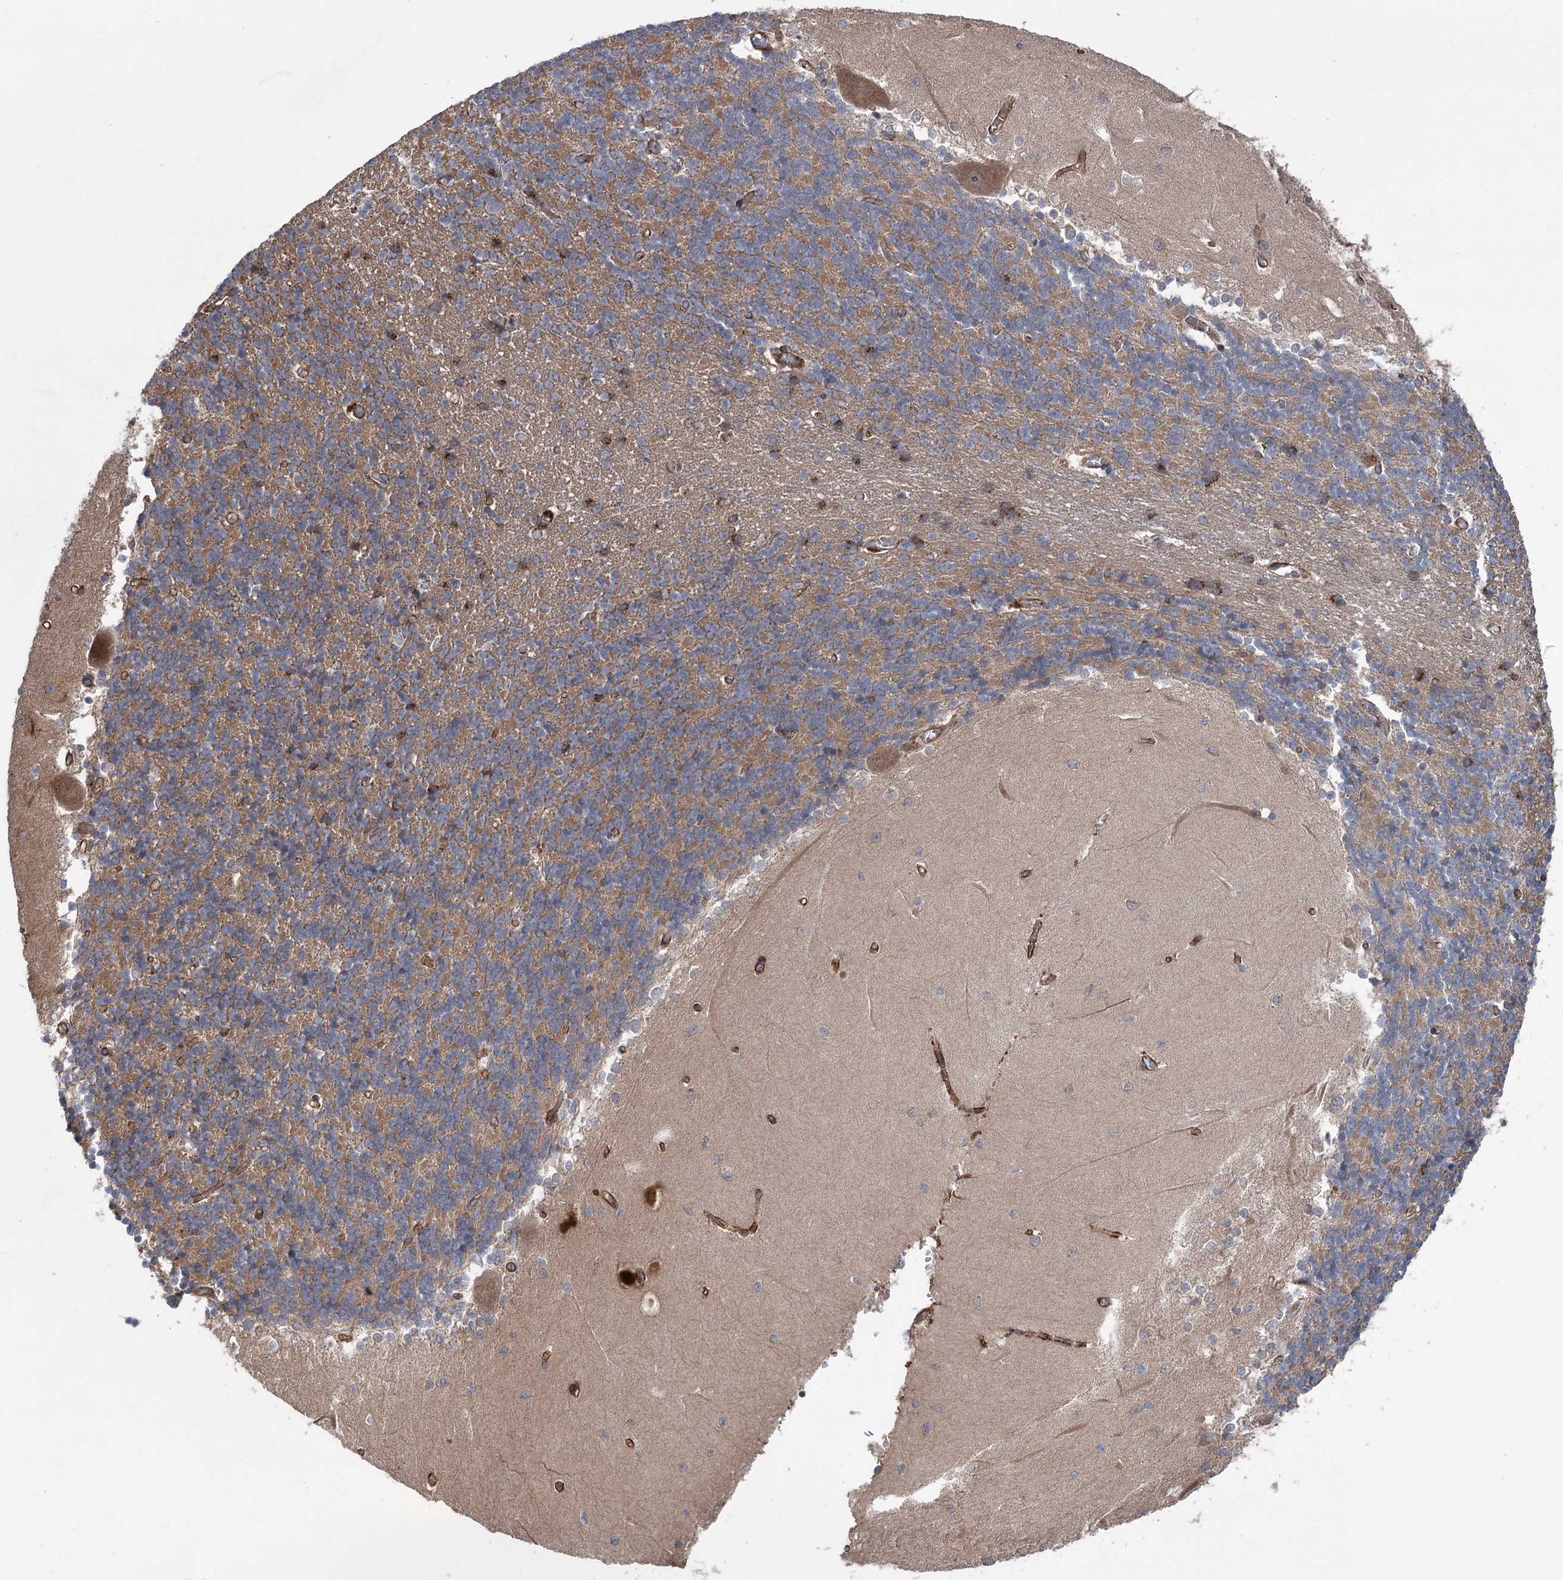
{"staining": {"intensity": "moderate", "quantity": "25%-75%", "location": "cytoplasmic/membranous"}, "tissue": "cerebellum", "cell_type": "Cells in granular layer", "image_type": "normal", "snomed": [{"axis": "morphology", "description": "Normal tissue, NOS"}, {"axis": "topography", "description": "Cerebellum"}], "caption": "Protein analysis of normal cerebellum reveals moderate cytoplasmic/membranous positivity in approximately 25%-75% of cells in granular layer.", "gene": "METTL24", "patient": {"sex": "male", "age": 37}}